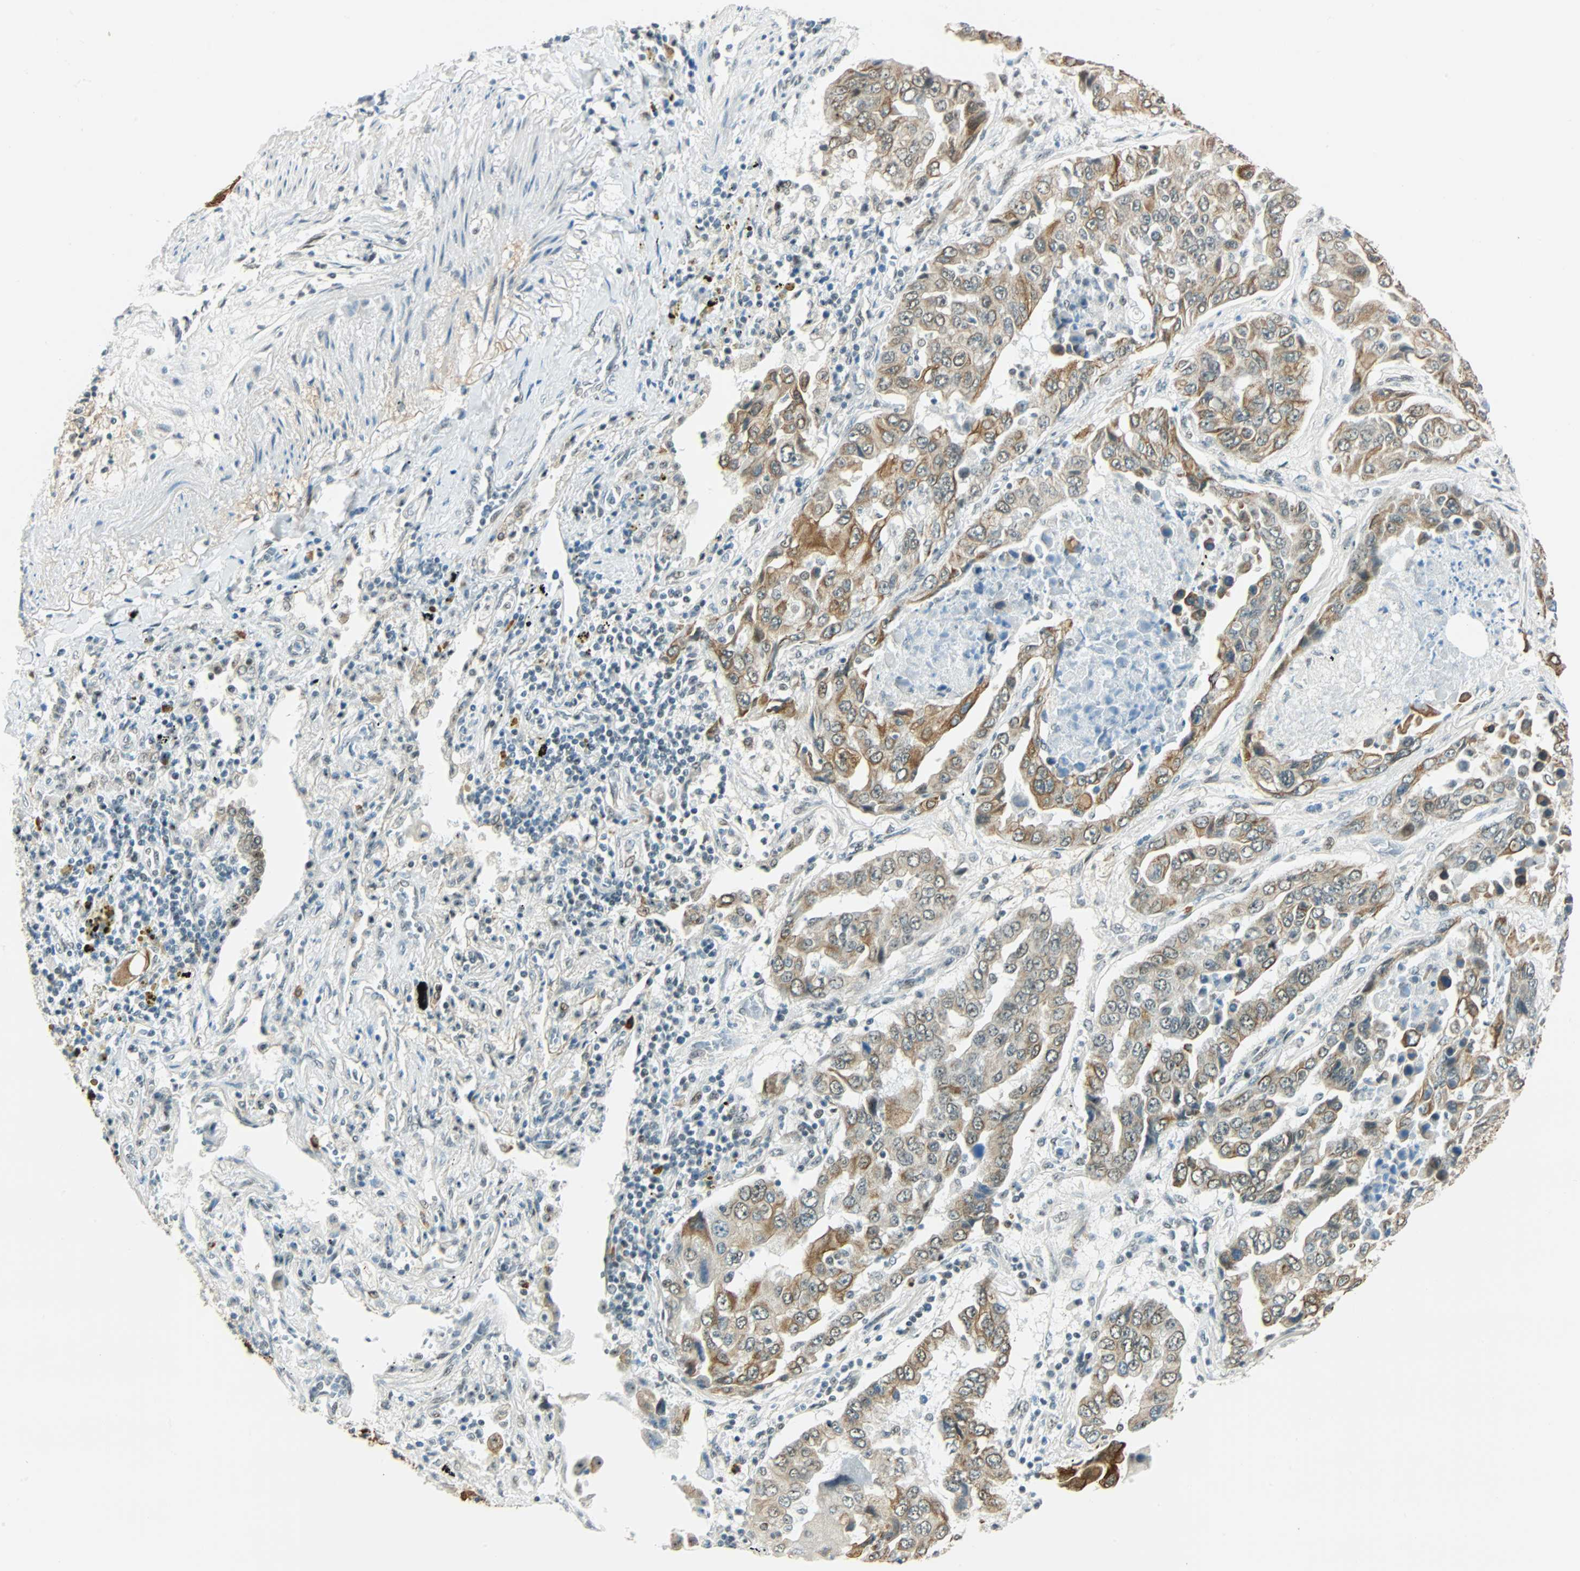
{"staining": {"intensity": "strong", "quantity": "25%-75%", "location": "cytoplasmic/membranous"}, "tissue": "lung cancer", "cell_type": "Tumor cells", "image_type": "cancer", "snomed": [{"axis": "morphology", "description": "Adenocarcinoma, NOS"}, {"axis": "topography", "description": "Lung"}], "caption": "There is high levels of strong cytoplasmic/membranous expression in tumor cells of lung cancer (adenocarcinoma), as demonstrated by immunohistochemical staining (brown color).", "gene": "NELFE", "patient": {"sex": "female", "age": 65}}